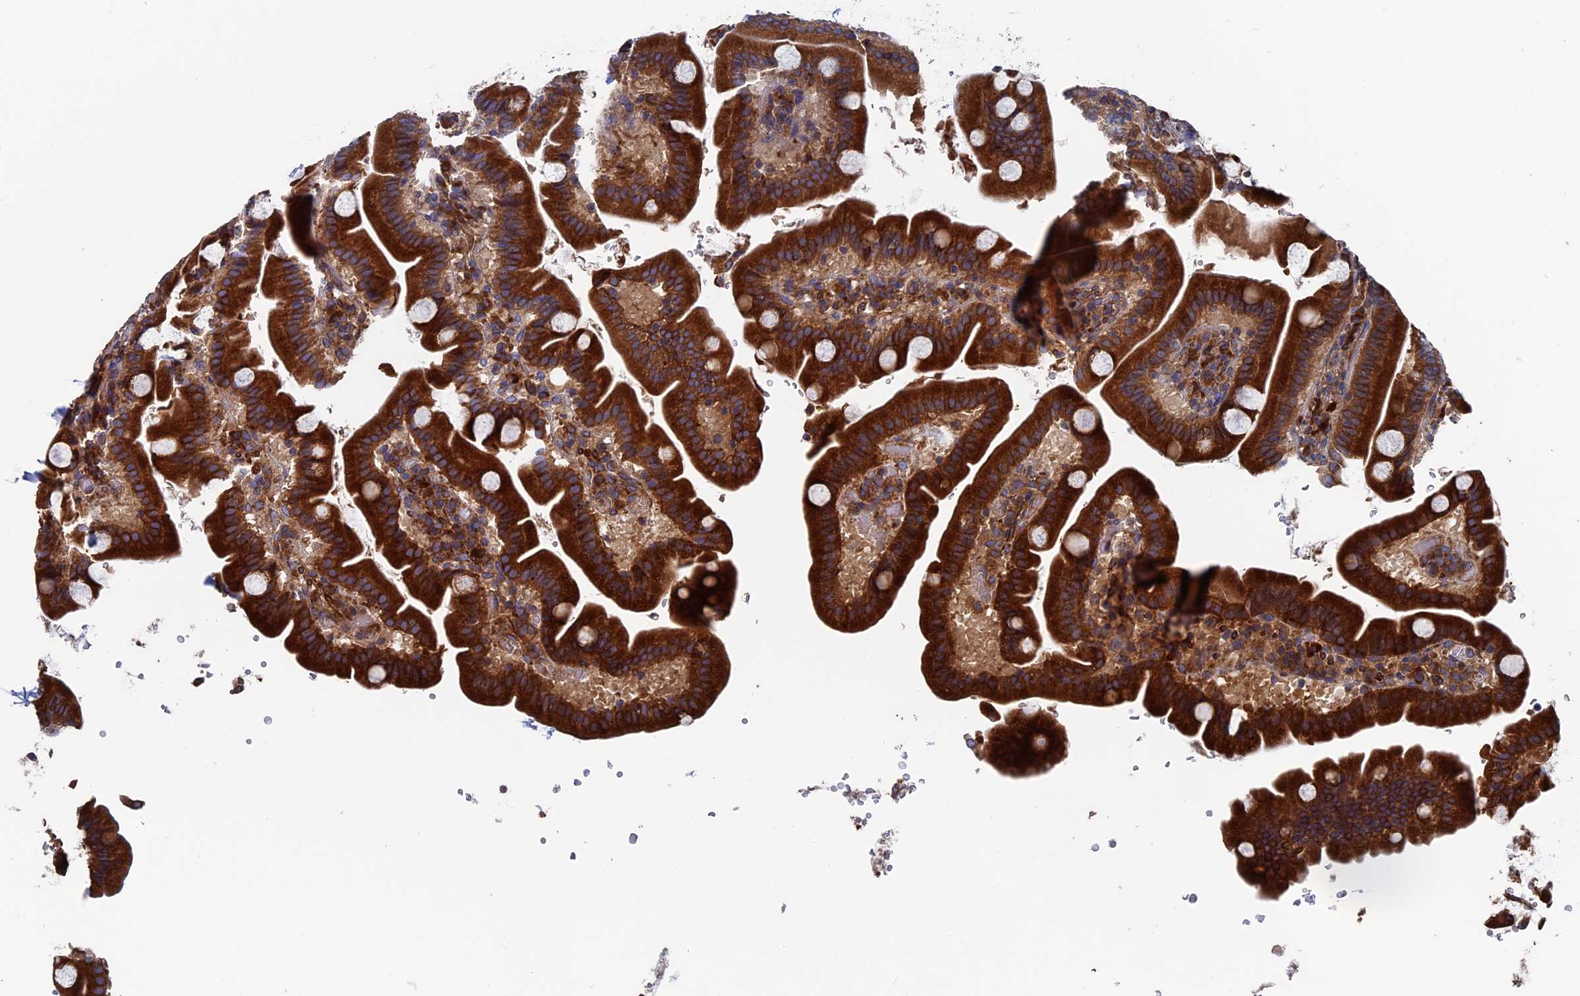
{"staining": {"intensity": "strong", "quantity": ">75%", "location": "cytoplasmic/membranous"}, "tissue": "duodenum", "cell_type": "Glandular cells", "image_type": "normal", "snomed": [{"axis": "morphology", "description": "Normal tissue, NOS"}, {"axis": "topography", "description": "Duodenum"}], "caption": "Immunohistochemical staining of normal duodenum exhibits >75% levels of strong cytoplasmic/membranous protein expression in approximately >75% of glandular cells.", "gene": "DNAJC3", "patient": {"sex": "male", "age": 55}}